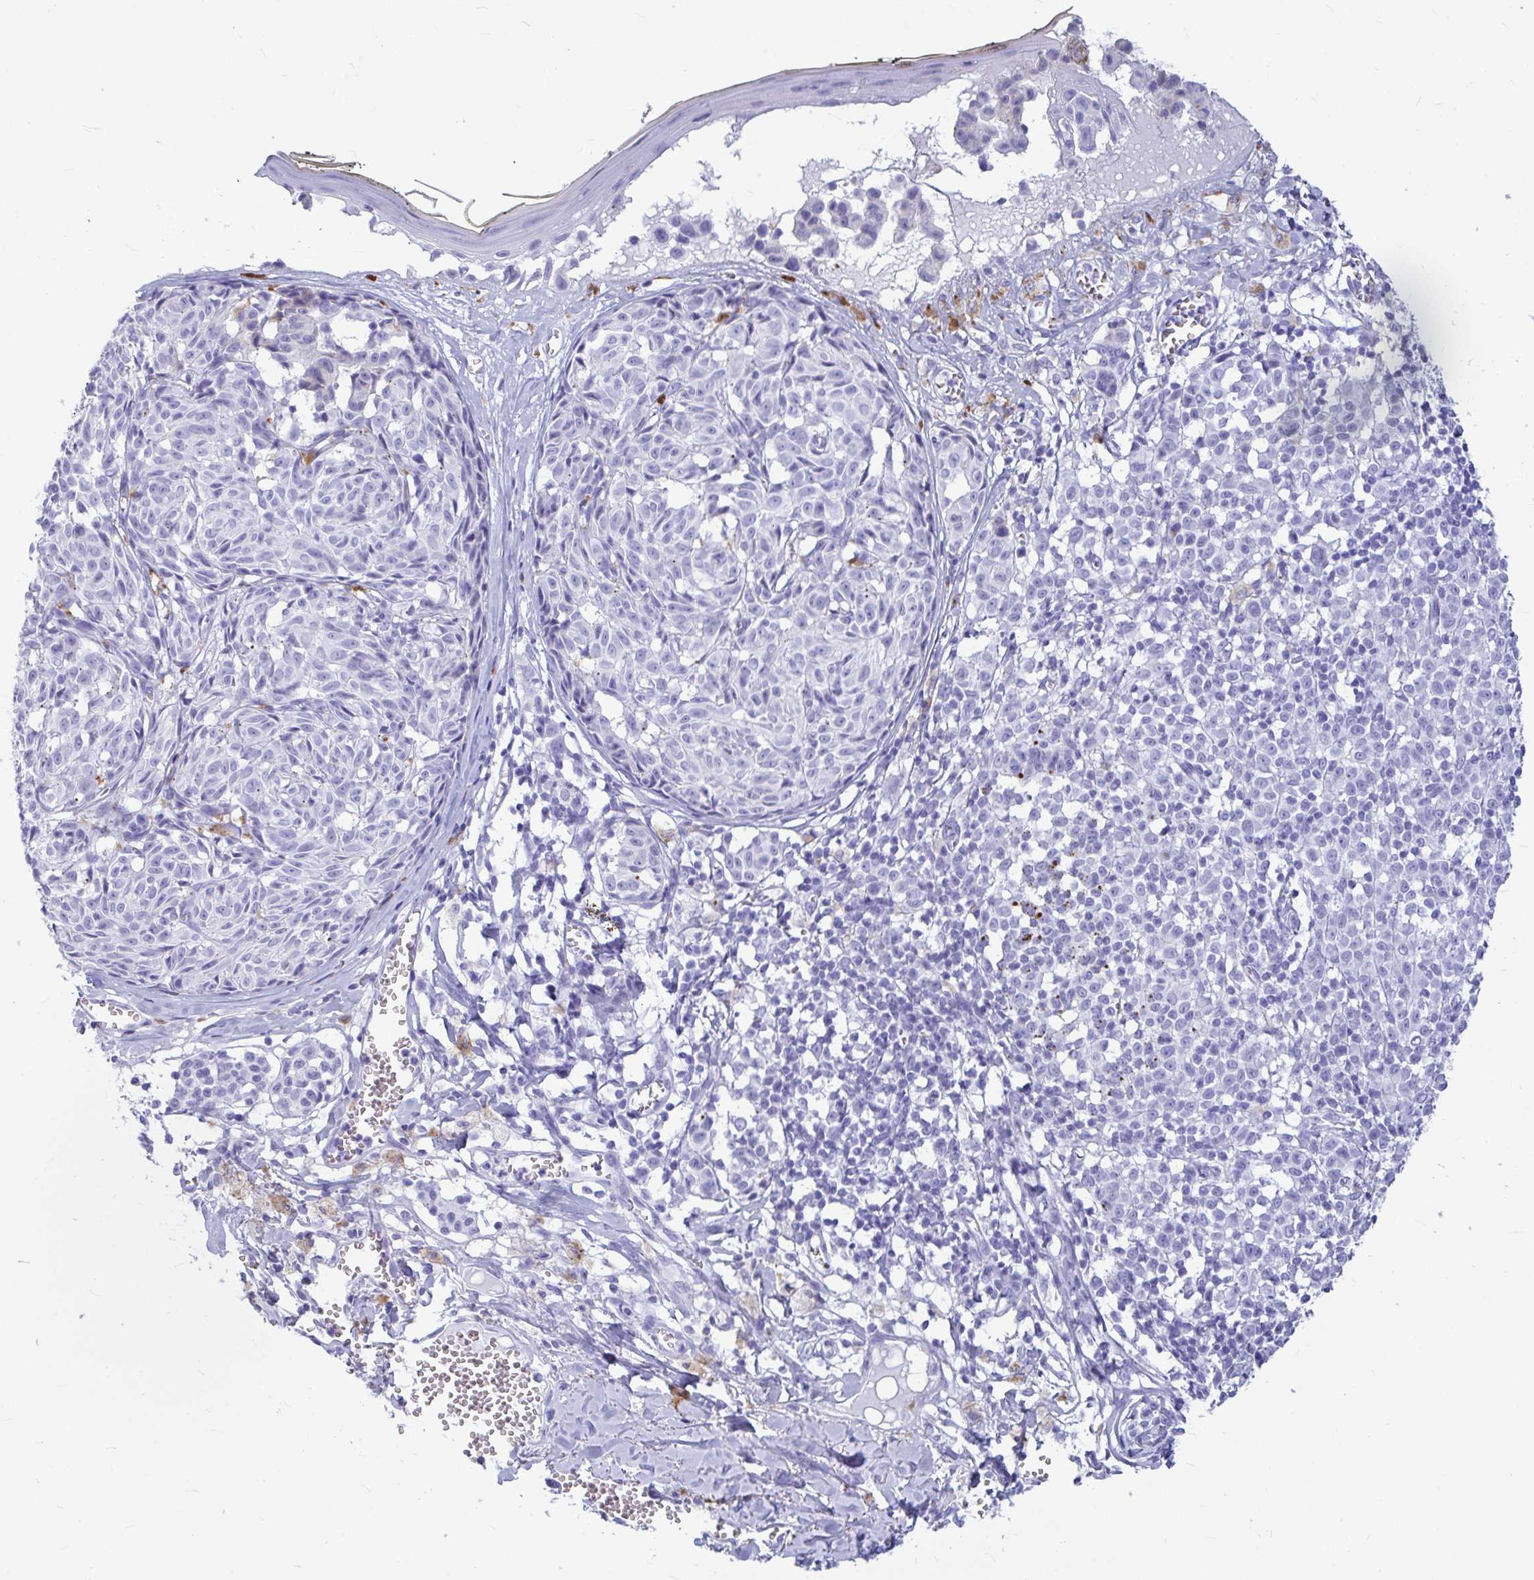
{"staining": {"intensity": "negative", "quantity": "none", "location": "none"}, "tissue": "melanoma", "cell_type": "Tumor cells", "image_type": "cancer", "snomed": [{"axis": "morphology", "description": "Malignant melanoma, NOS"}, {"axis": "topography", "description": "Skin"}], "caption": "Histopathology image shows no significant protein staining in tumor cells of malignant melanoma.", "gene": "OR5J2", "patient": {"sex": "female", "age": 43}}